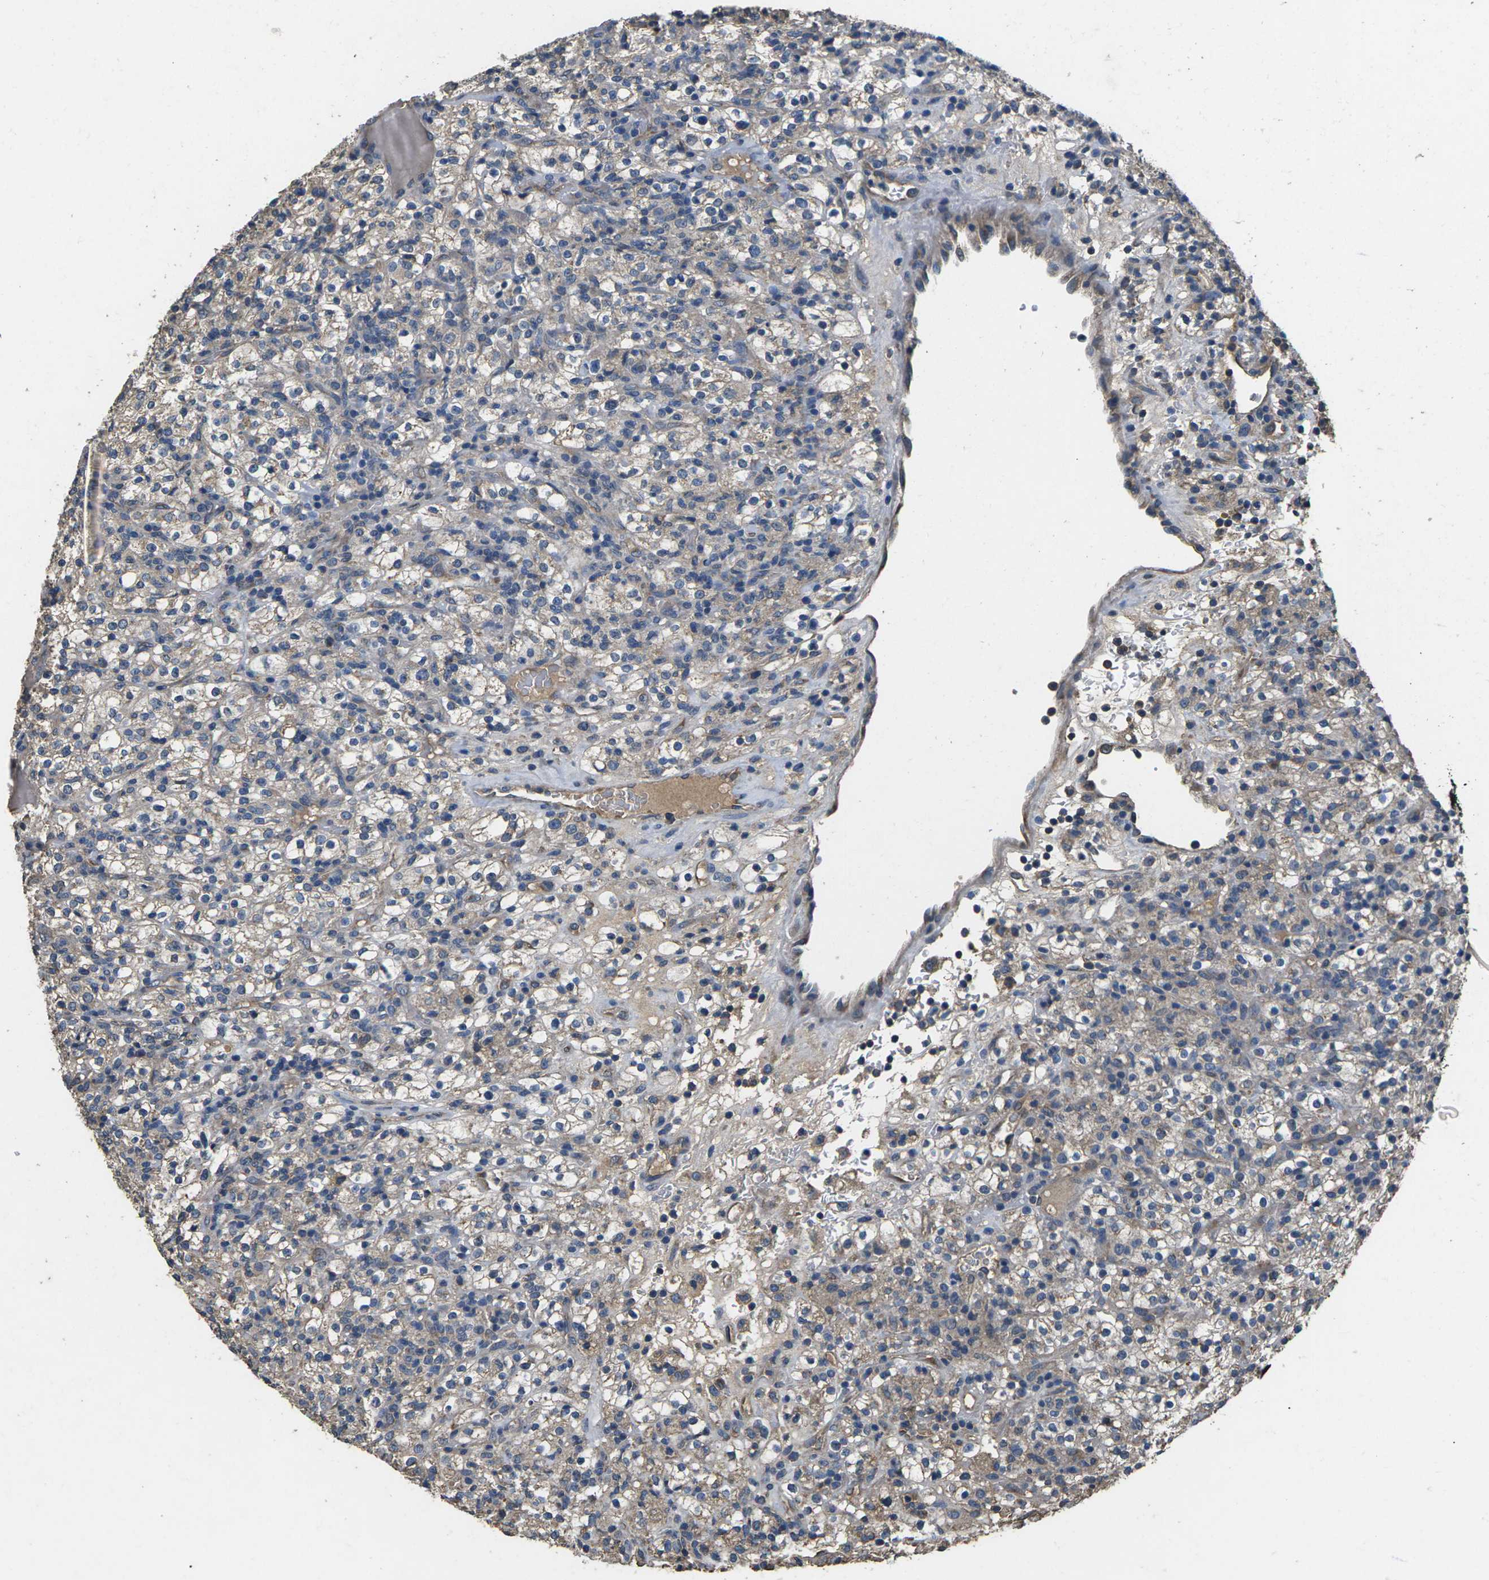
{"staining": {"intensity": "weak", "quantity": "<25%", "location": "cytoplasmic/membranous"}, "tissue": "renal cancer", "cell_type": "Tumor cells", "image_type": "cancer", "snomed": [{"axis": "morphology", "description": "Normal tissue, NOS"}, {"axis": "morphology", "description": "Adenocarcinoma, NOS"}, {"axis": "topography", "description": "Kidney"}], "caption": "Tumor cells are negative for brown protein staining in renal cancer (adenocarcinoma).", "gene": "B4GAT1", "patient": {"sex": "female", "age": 72}}